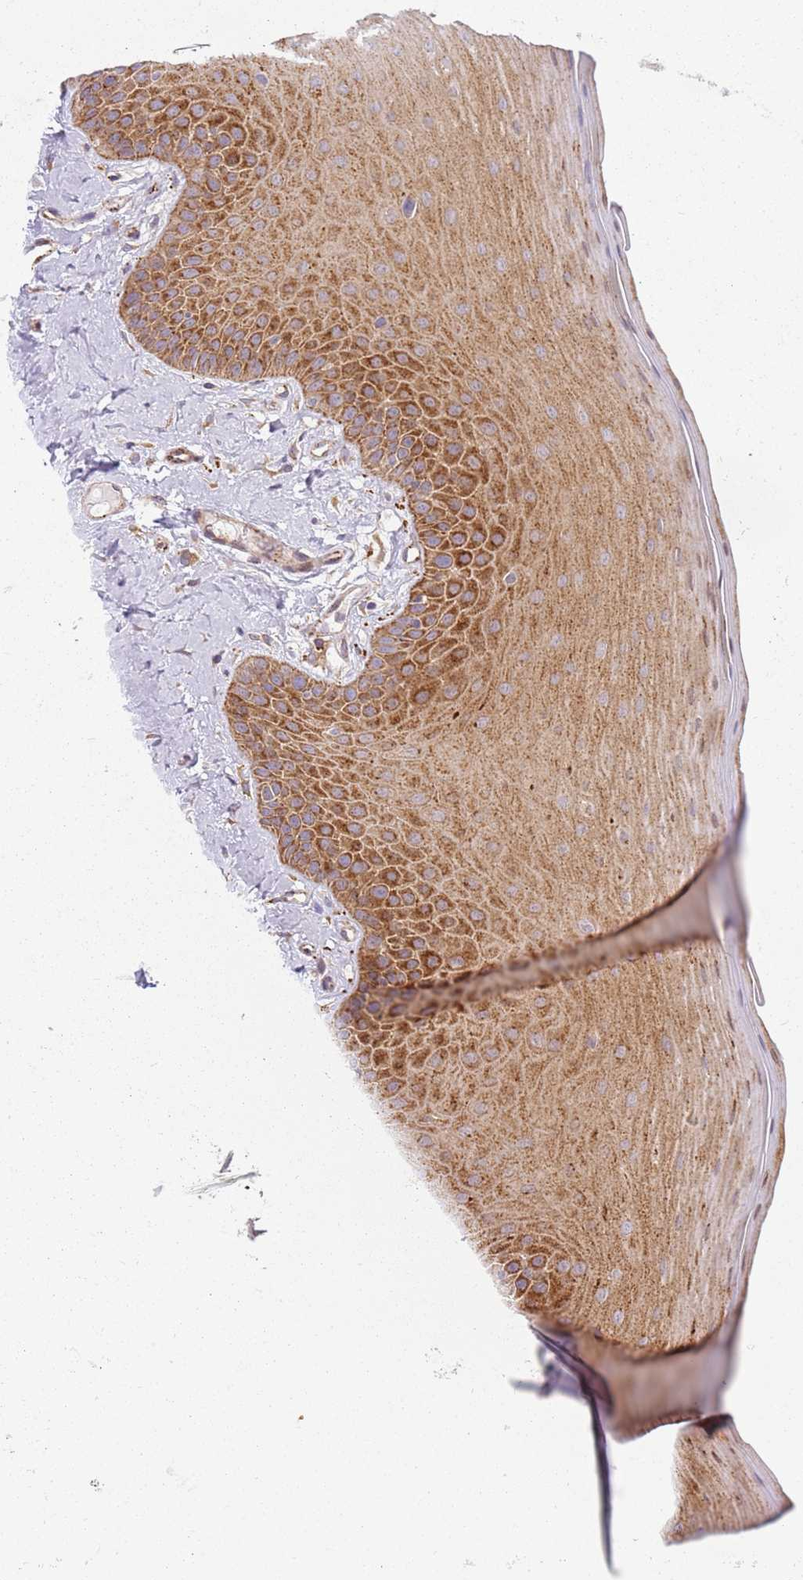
{"staining": {"intensity": "strong", "quantity": "25%-75%", "location": "cytoplasmic/membranous"}, "tissue": "oral mucosa", "cell_type": "Squamous epithelial cells", "image_type": "normal", "snomed": [{"axis": "morphology", "description": "Normal tissue, NOS"}, {"axis": "topography", "description": "Oral tissue"}], "caption": "Oral mucosa stained for a protein (brown) reveals strong cytoplasmic/membranous positive staining in approximately 25%-75% of squamous epithelial cells.", "gene": "PVRIG", "patient": {"sex": "male", "age": 74}}